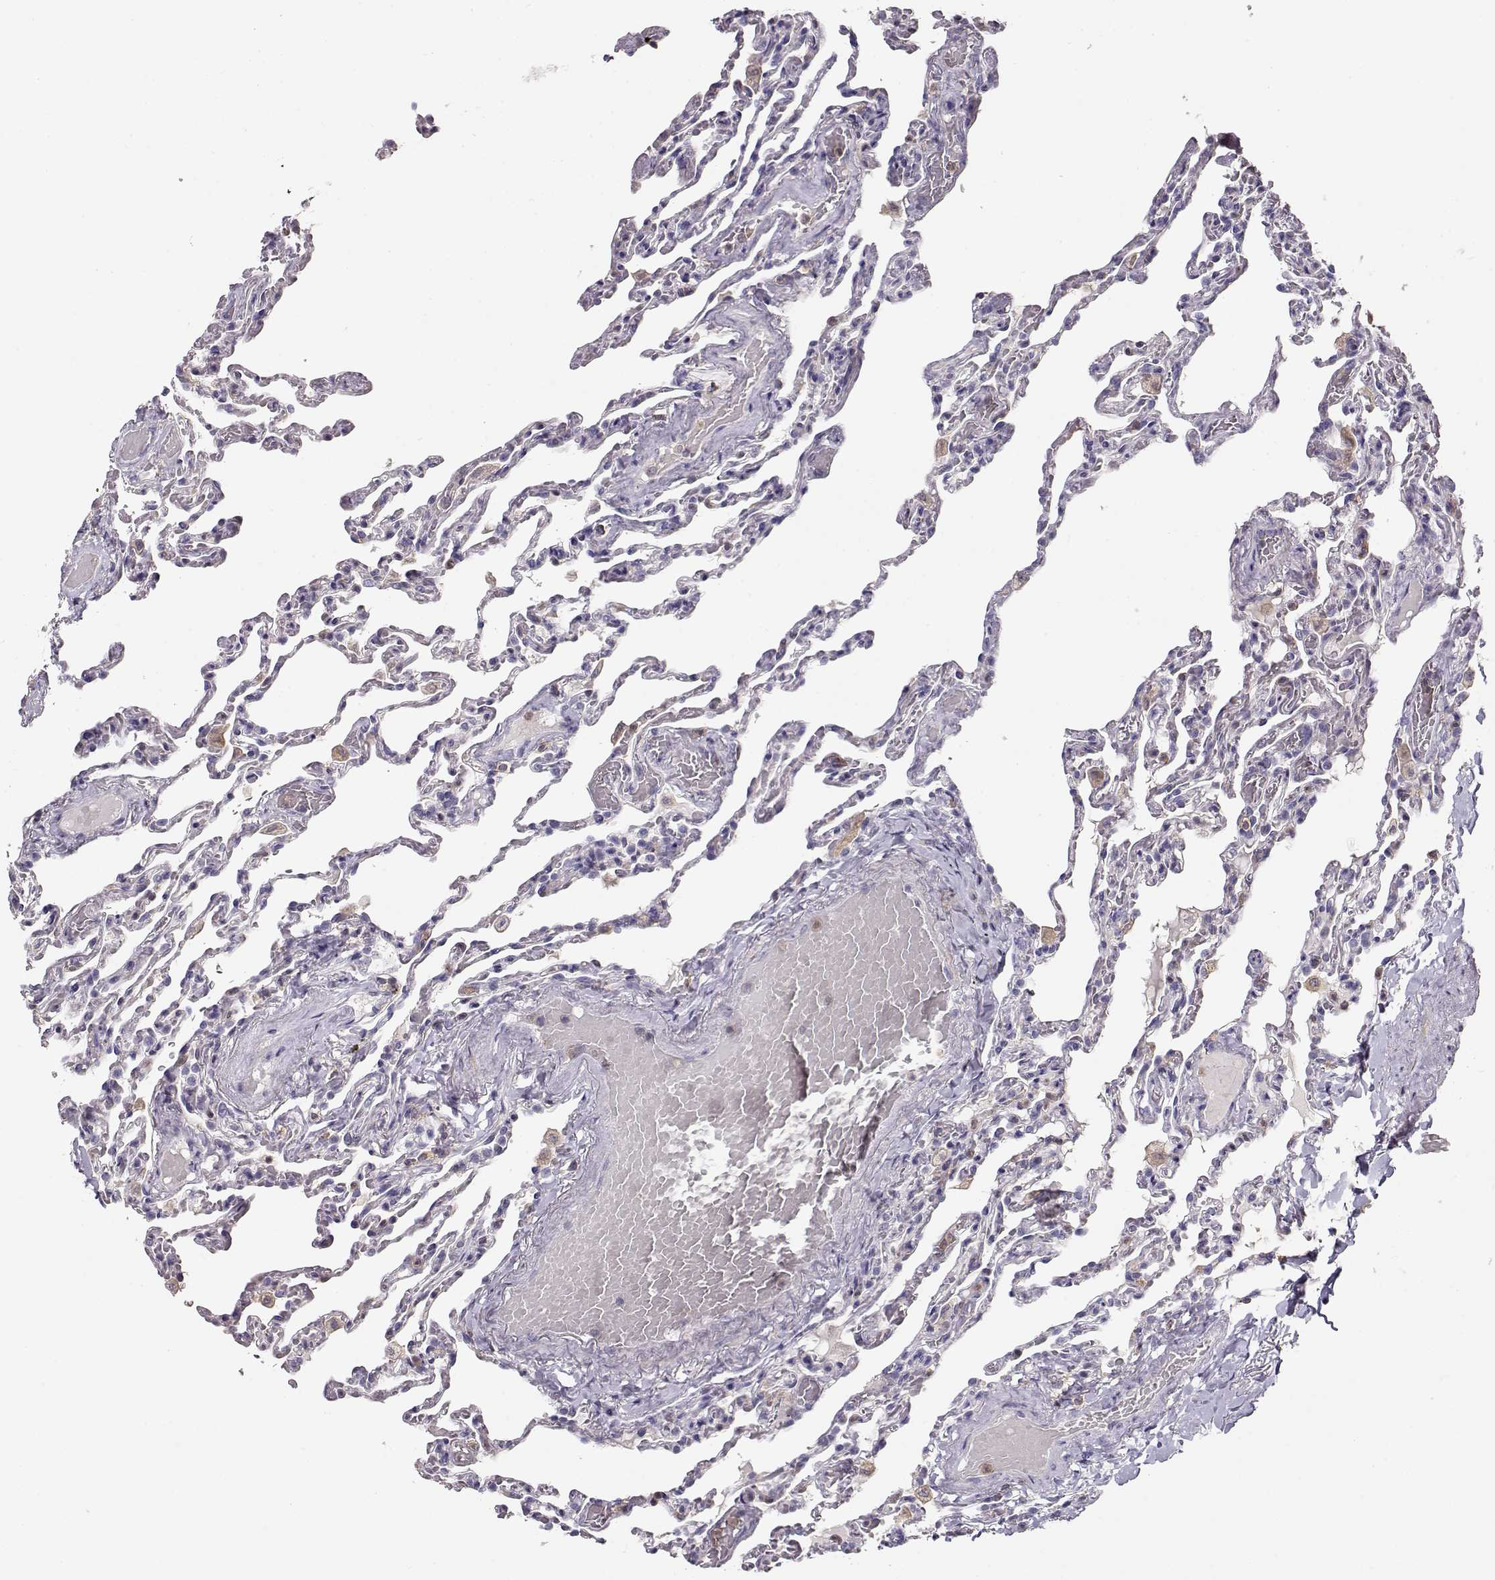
{"staining": {"intensity": "negative", "quantity": "none", "location": "none"}, "tissue": "lung", "cell_type": "Alveolar cells", "image_type": "normal", "snomed": [{"axis": "morphology", "description": "Normal tissue, NOS"}, {"axis": "topography", "description": "Lung"}], "caption": "This is an IHC photomicrograph of benign human lung. There is no staining in alveolar cells.", "gene": "VAV1", "patient": {"sex": "female", "age": 43}}